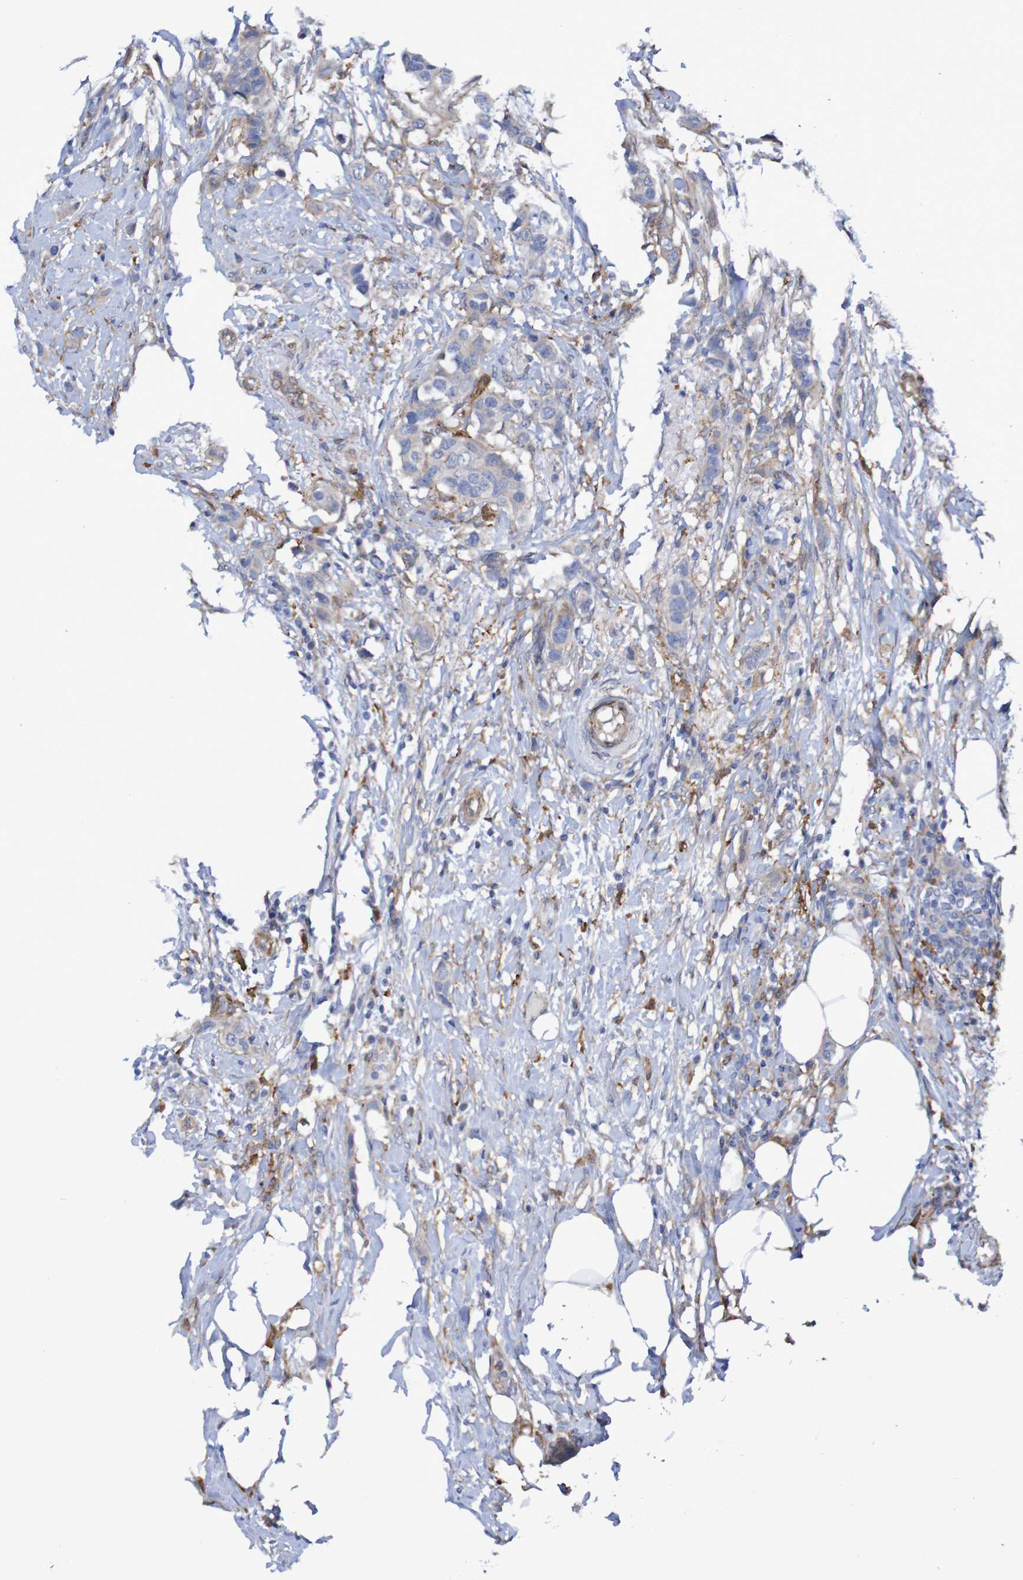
{"staining": {"intensity": "weak", "quantity": "<25%", "location": "cytoplasmic/membranous"}, "tissue": "breast cancer", "cell_type": "Tumor cells", "image_type": "cancer", "snomed": [{"axis": "morphology", "description": "Normal tissue, NOS"}, {"axis": "morphology", "description": "Duct carcinoma"}, {"axis": "topography", "description": "Breast"}], "caption": "Immunohistochemistry (IHC) of human breast intraductal carcinoma reveals no staining in tumor cells.", "gene": "SCRG1", "patient": {"sex": "female", "age": 50}}